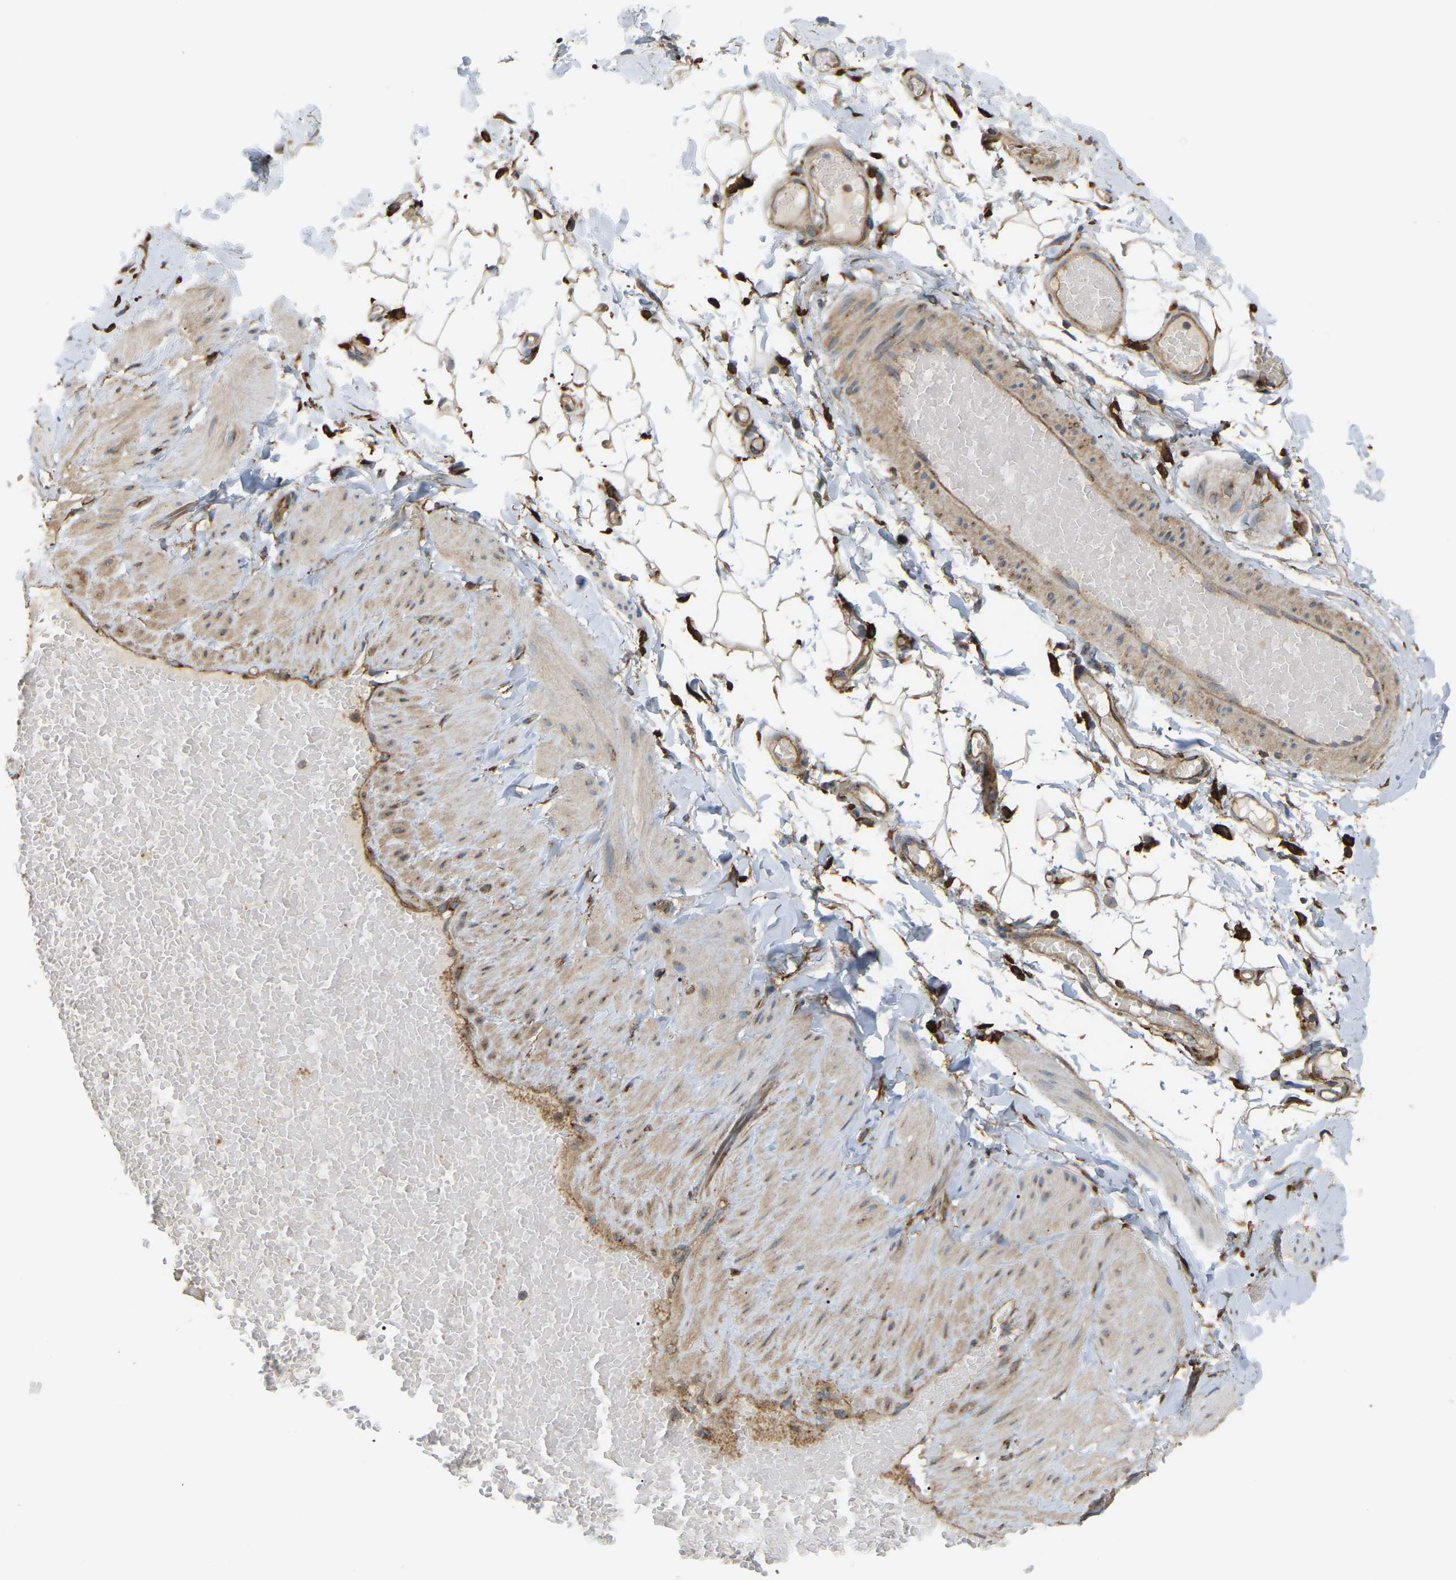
{"staining": {"intensity": "strong", "quantity": ">75%", "location": "cytoplasmic/membranous"}, "tissue": "adipose tissue", "cell_type": "Adipocytes", "image_type": "normal", "snomed": [{"axis": "morphology", "description": "Normal tissue, NOS"}, {"axis": "topography", "description": "Adipose tissue"}, {"axis": "topography", "description": "Vascular tissue"}, {"axis": "topography", "description": "Peripheral nerve tissue"}], "caption": "High-magnification brightfield microscopy of unremarkable adipose tissue stained with DAB (brown) and counterstained with hematoxylin (blue). adipocytes exhibit strong cytoplasmic/membranous staining is appreciated in approximately>75% of cells.", "gene": "PICALM", "patient": {"sex": "male", "age": 25}}